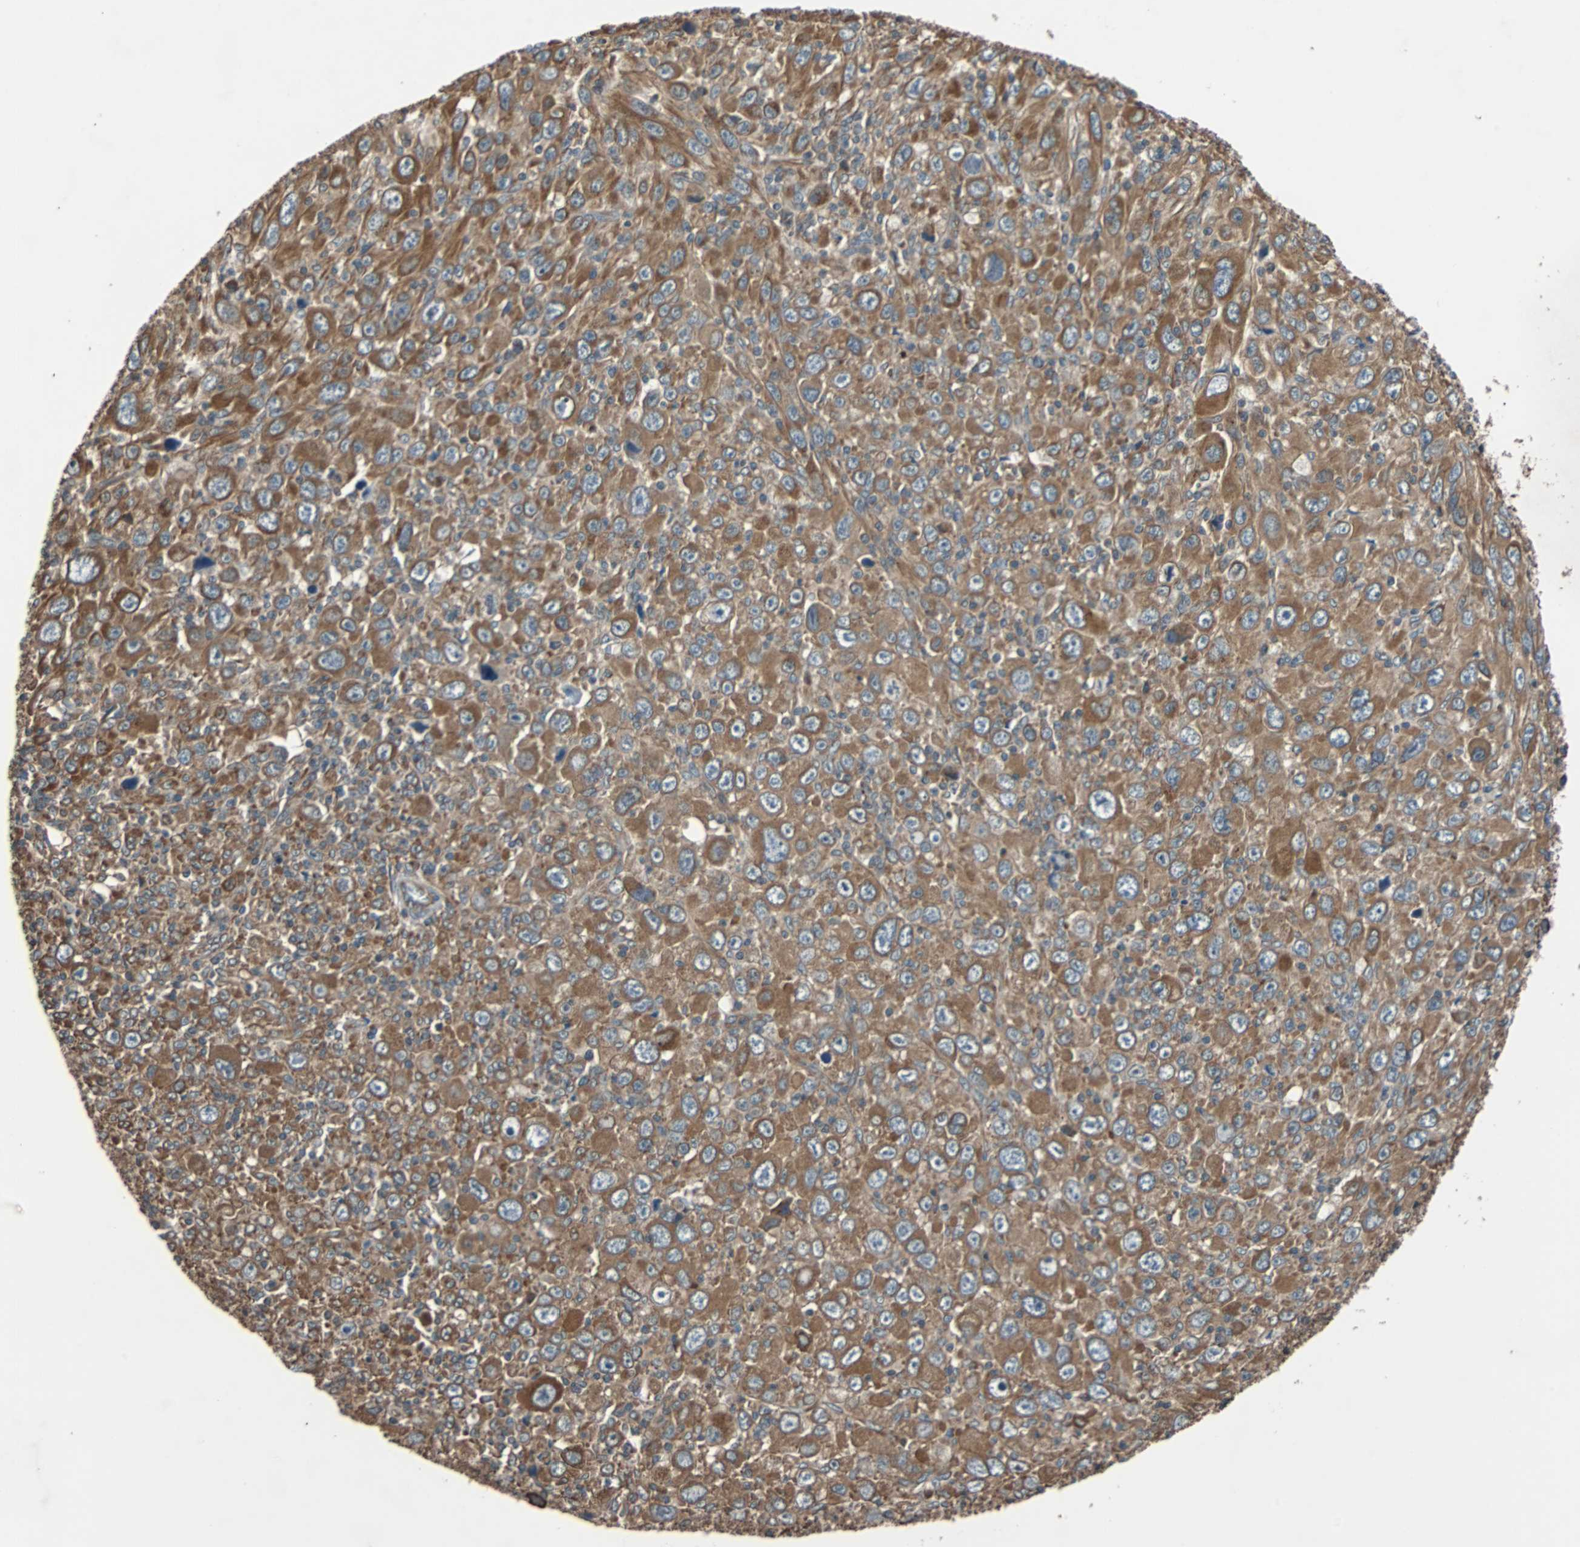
{"staining": {"intensity": "moderate", "quantity": "25%-75%", "location": "cytoplasmic/membranous"}, "tissue": "melanoma", "cell_type": "Tumor cells", "image_type": "cancer", "snomed": [{"axis": "morphology", "description": "Malignant melanoma, Metastatic site"}, {"axis": "topography", "description": "Skin"}], "caption": "Moderate cytoplasmic/membranous staining for a protein is identified in approximately 25%-75% of tumor cells of malignant melanoma (metastatic site) using immunohistochemistry.", "gene": "ACTR3", "patient": {"sex": "female", "age": 56}}